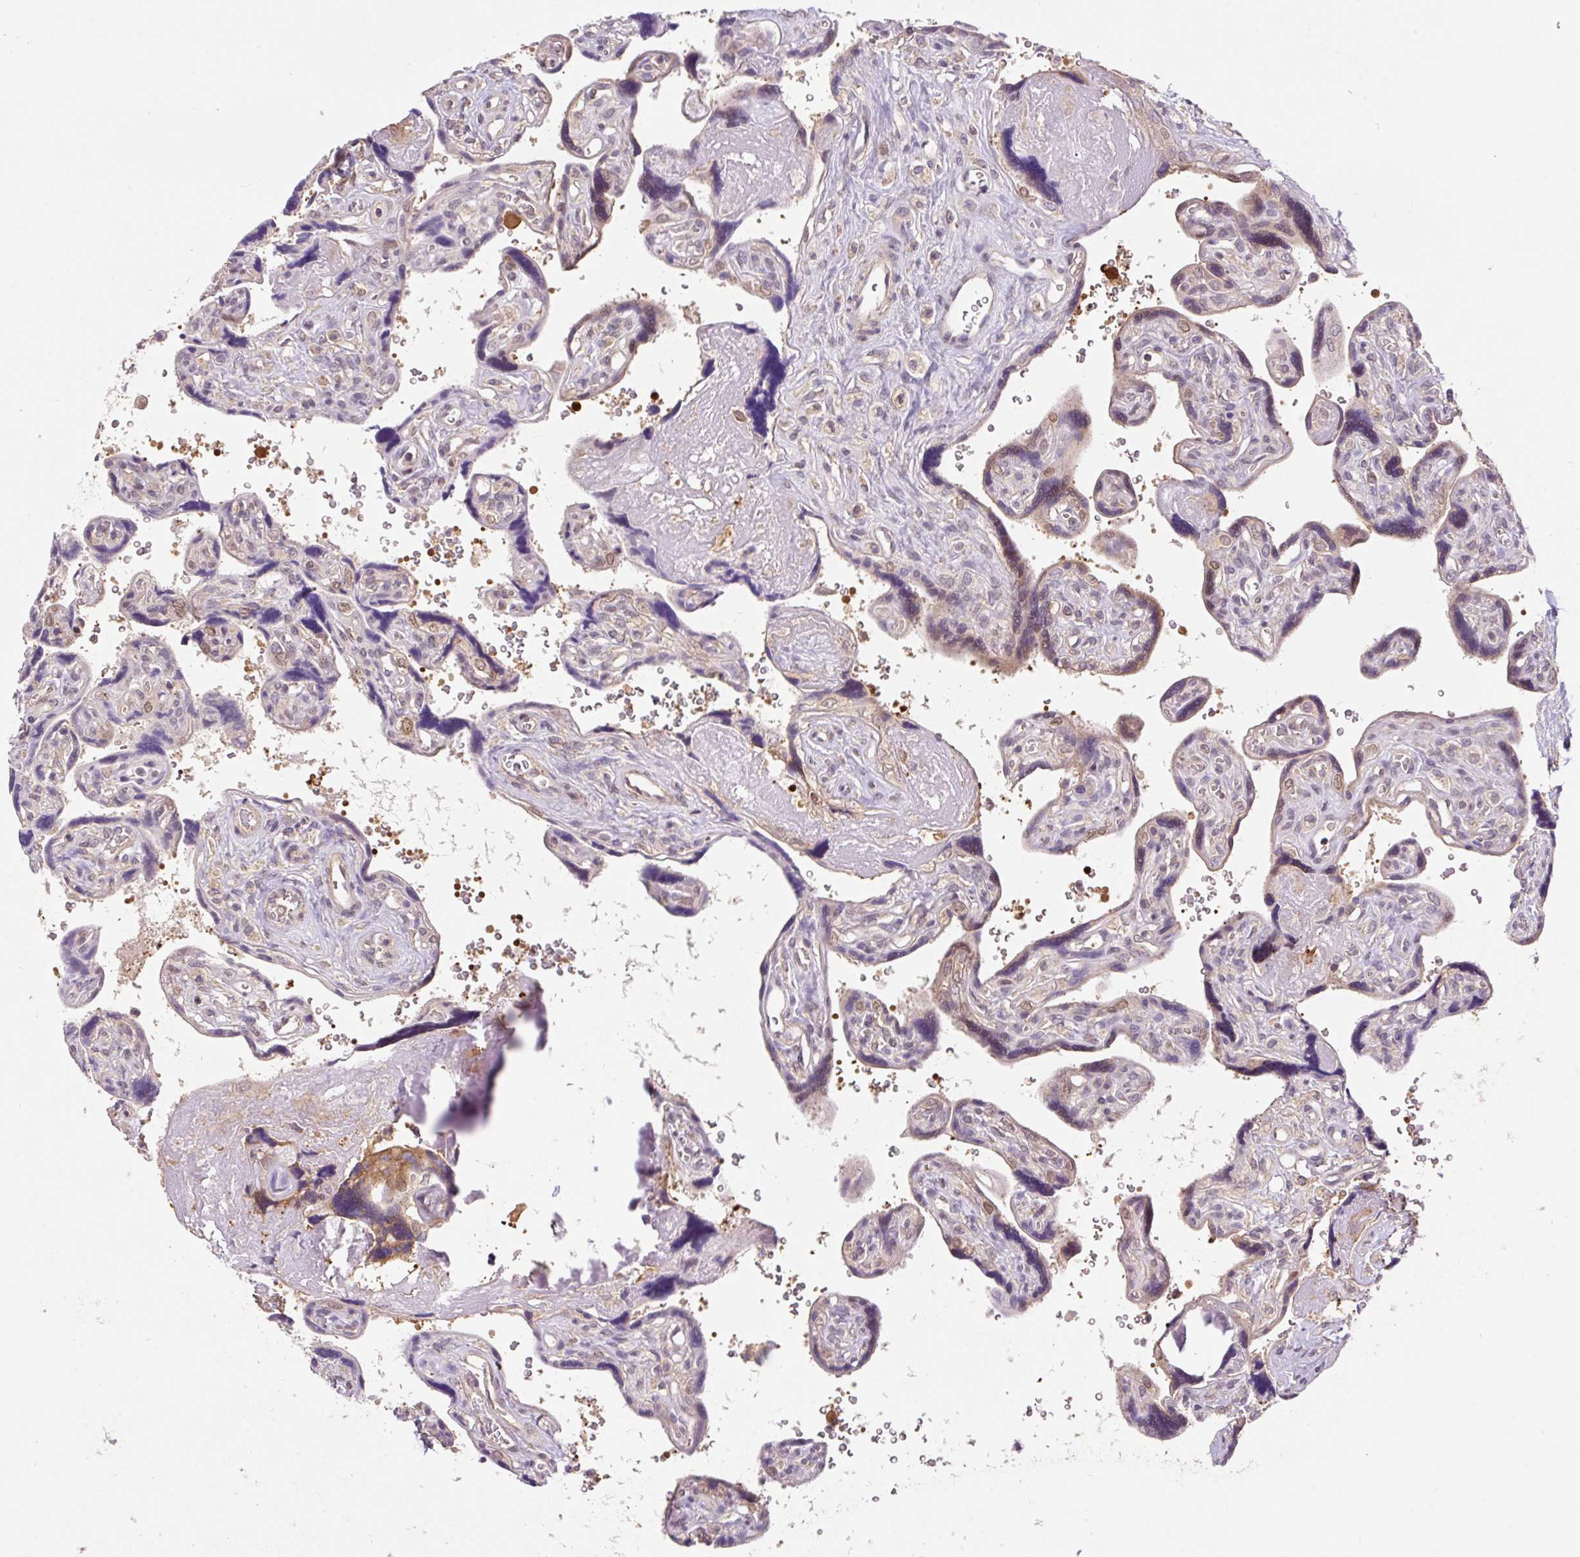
{"staining": {"intensity": "moderate", "quantity": "25%-75%", "location": "cytoplasmic/membranous"}, "tissue": "placenta", "cell_type": "Trophoblastic cells", "image_type": "normal", "snomed": [{"axis": "morphology", "description": "Normal tissue, NOS"}, {"axis": "topography", "description": "Placenta"}], "caption": "Trophoblastic cells show medium levels of moderate cytoplasmic/membranous staining in approximately 25%-75% of cells in benign placenta. The staining was performed using DAB (3,3'-diaminobenzidine) to visualize the protein expression in brown, while the nuclei were stained in blue with hematoxylin (Magnification: 20x).", "gene": "COX8A", "patient": {"sex": "female", "age": 39}}